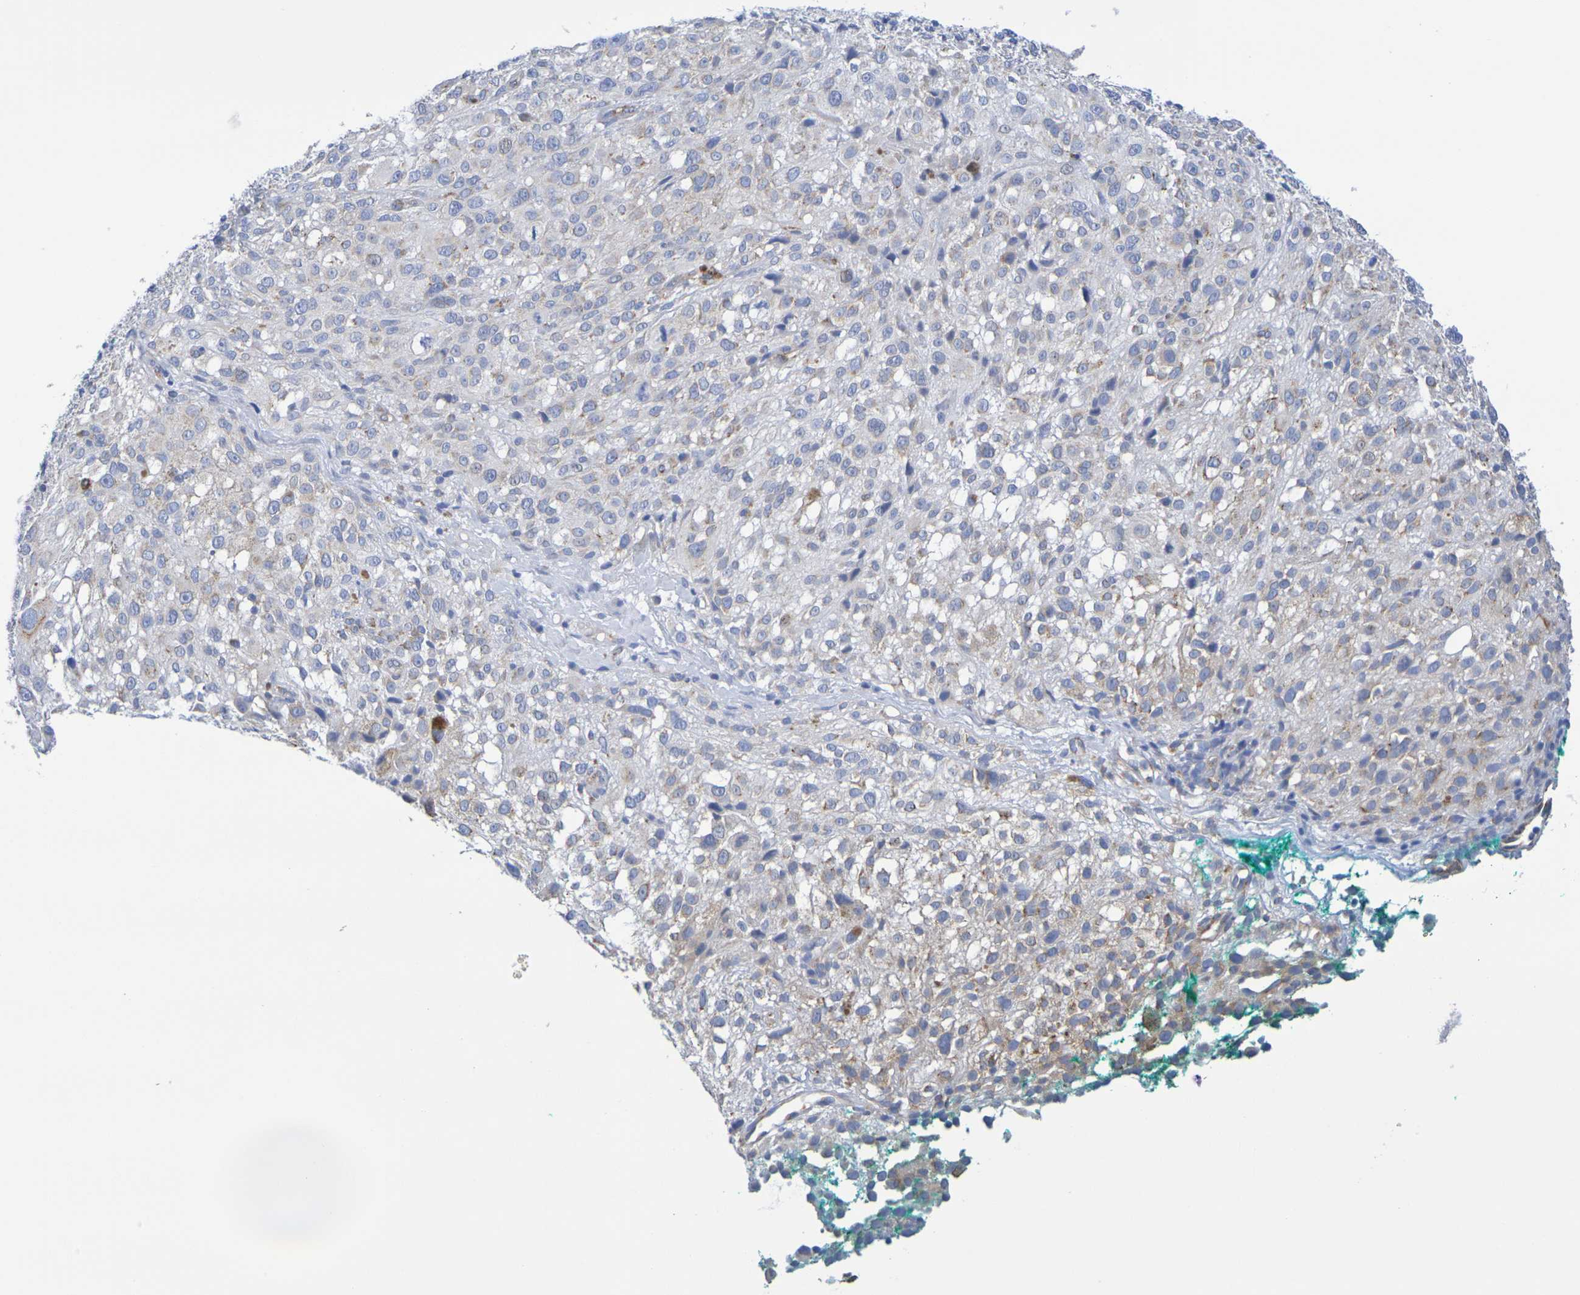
{"staining": {"intensity": "weak", "quantity": "25%-75%", "location": "cytoplasmic/membranous"}, "tissue": "melanoma", "cell_type": "Tumor cells", "image_type": "cancer", "snomed": [{"axis": "morphology", "description": "Necrosis, NOS"}, {"axis": "morphology", "description": "Malignant melanoma, NOS"}, {"axis": "topography", "description": "Skin"}], "caption": "The image displays staining of melanoma, revealing weak cytoplasmic/membranous protein positivity (brown color) within tumor cells.", "gene": "TMCC3", "patient": {"sex": "female", "age": 87}}